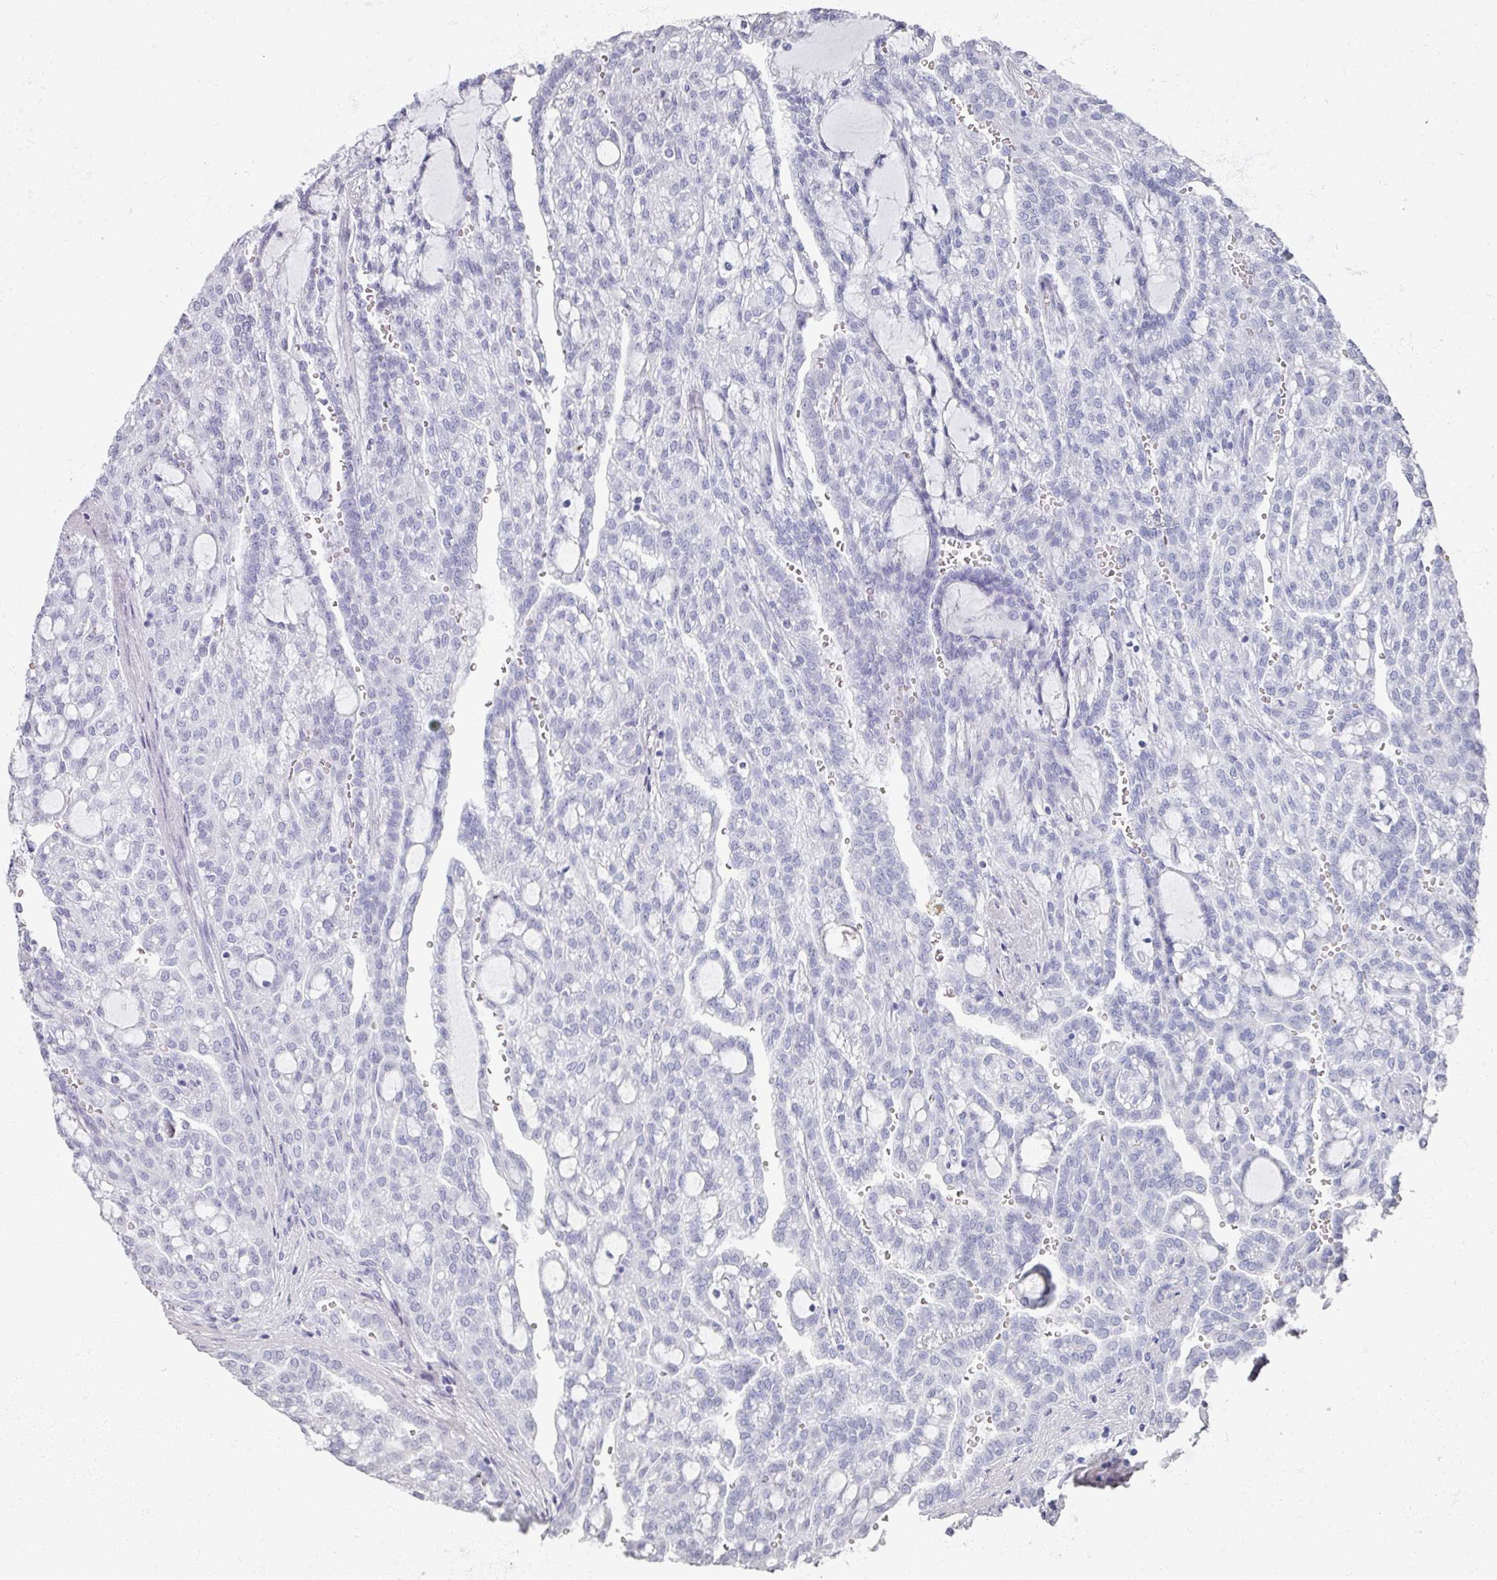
{"staining": {"intensity": "negative", "quantity": "none", "location": "none"}, "tissue": "renal cancer", "cell_type": "Tumor cells", "image_type": "cancer", "snomed": [{"axis": "morphology", "description": "Adenocarcinoma, NOS"}, {"axis": "topography", "description": "Kidney"}], "caption": "An immunohistochemistry micrograph of renal cancer (adenocarcinoma) is shown. There is no staining in tumor cells of renal cancer (adenocarcinoma).", "gene": "OMG", "patient": {"sex": "male", "age": 63}}